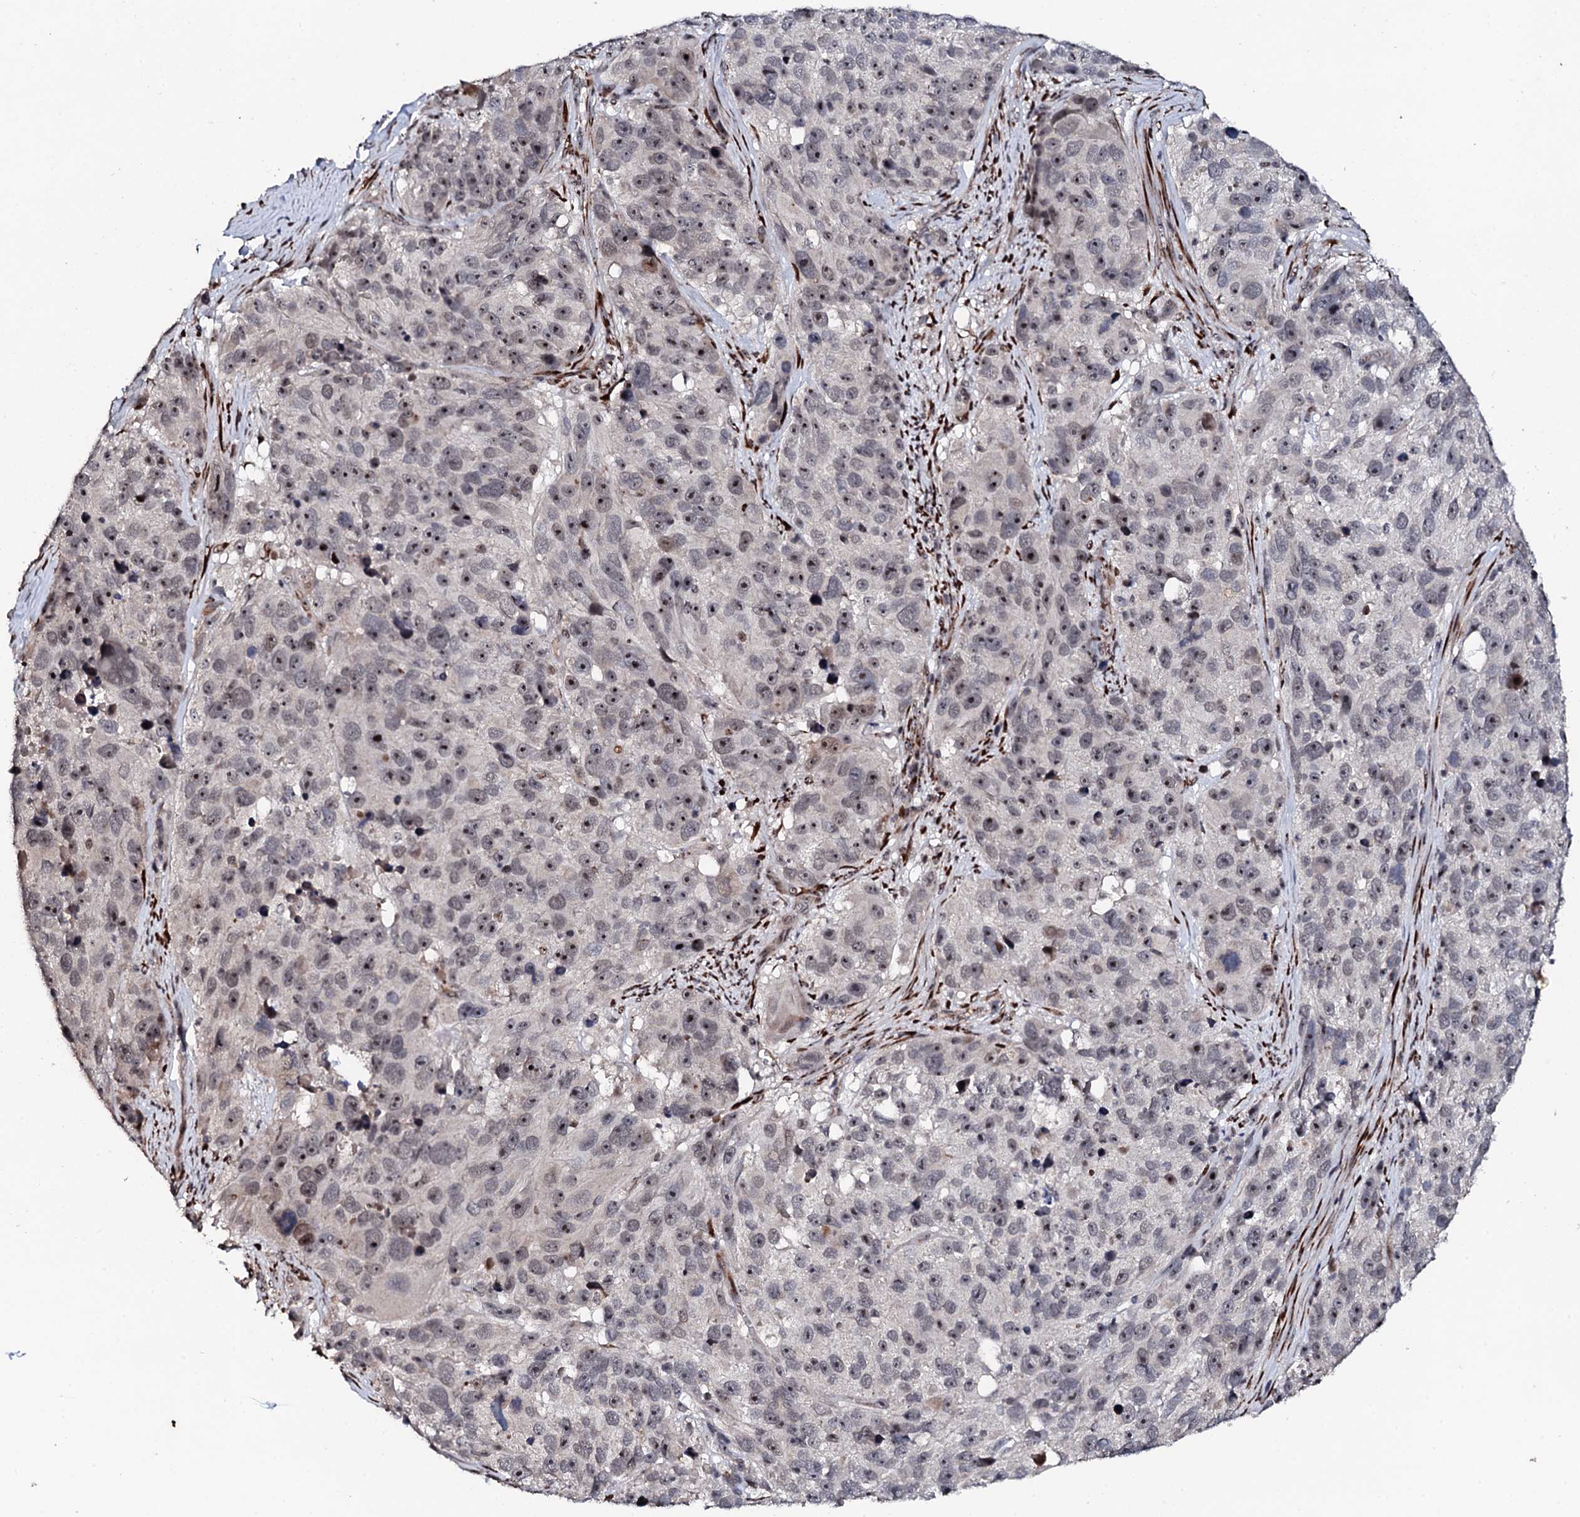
{"staining": {"intensity": "moderate", "quantity": "<25%", "location": "nuclear"}, "tissue": "melanoma", "cell_type": "Tumor cells", "image_type": "cancer", "snomed": [{"axis": "morphology", "description": "Malignant melanoma, NOS"}, {"axis": "topography", "description": "Skin"}], "caption": "Brown immunohistochemical staining in human malignant melanoma reveals moderate nuclear expression in about <25% of tumor cells. (brown staining indicates protein expression, while blue staining denotes nuclei).", "gene": "FAM111A", "patient": {"sex": "male", "age": 84}}